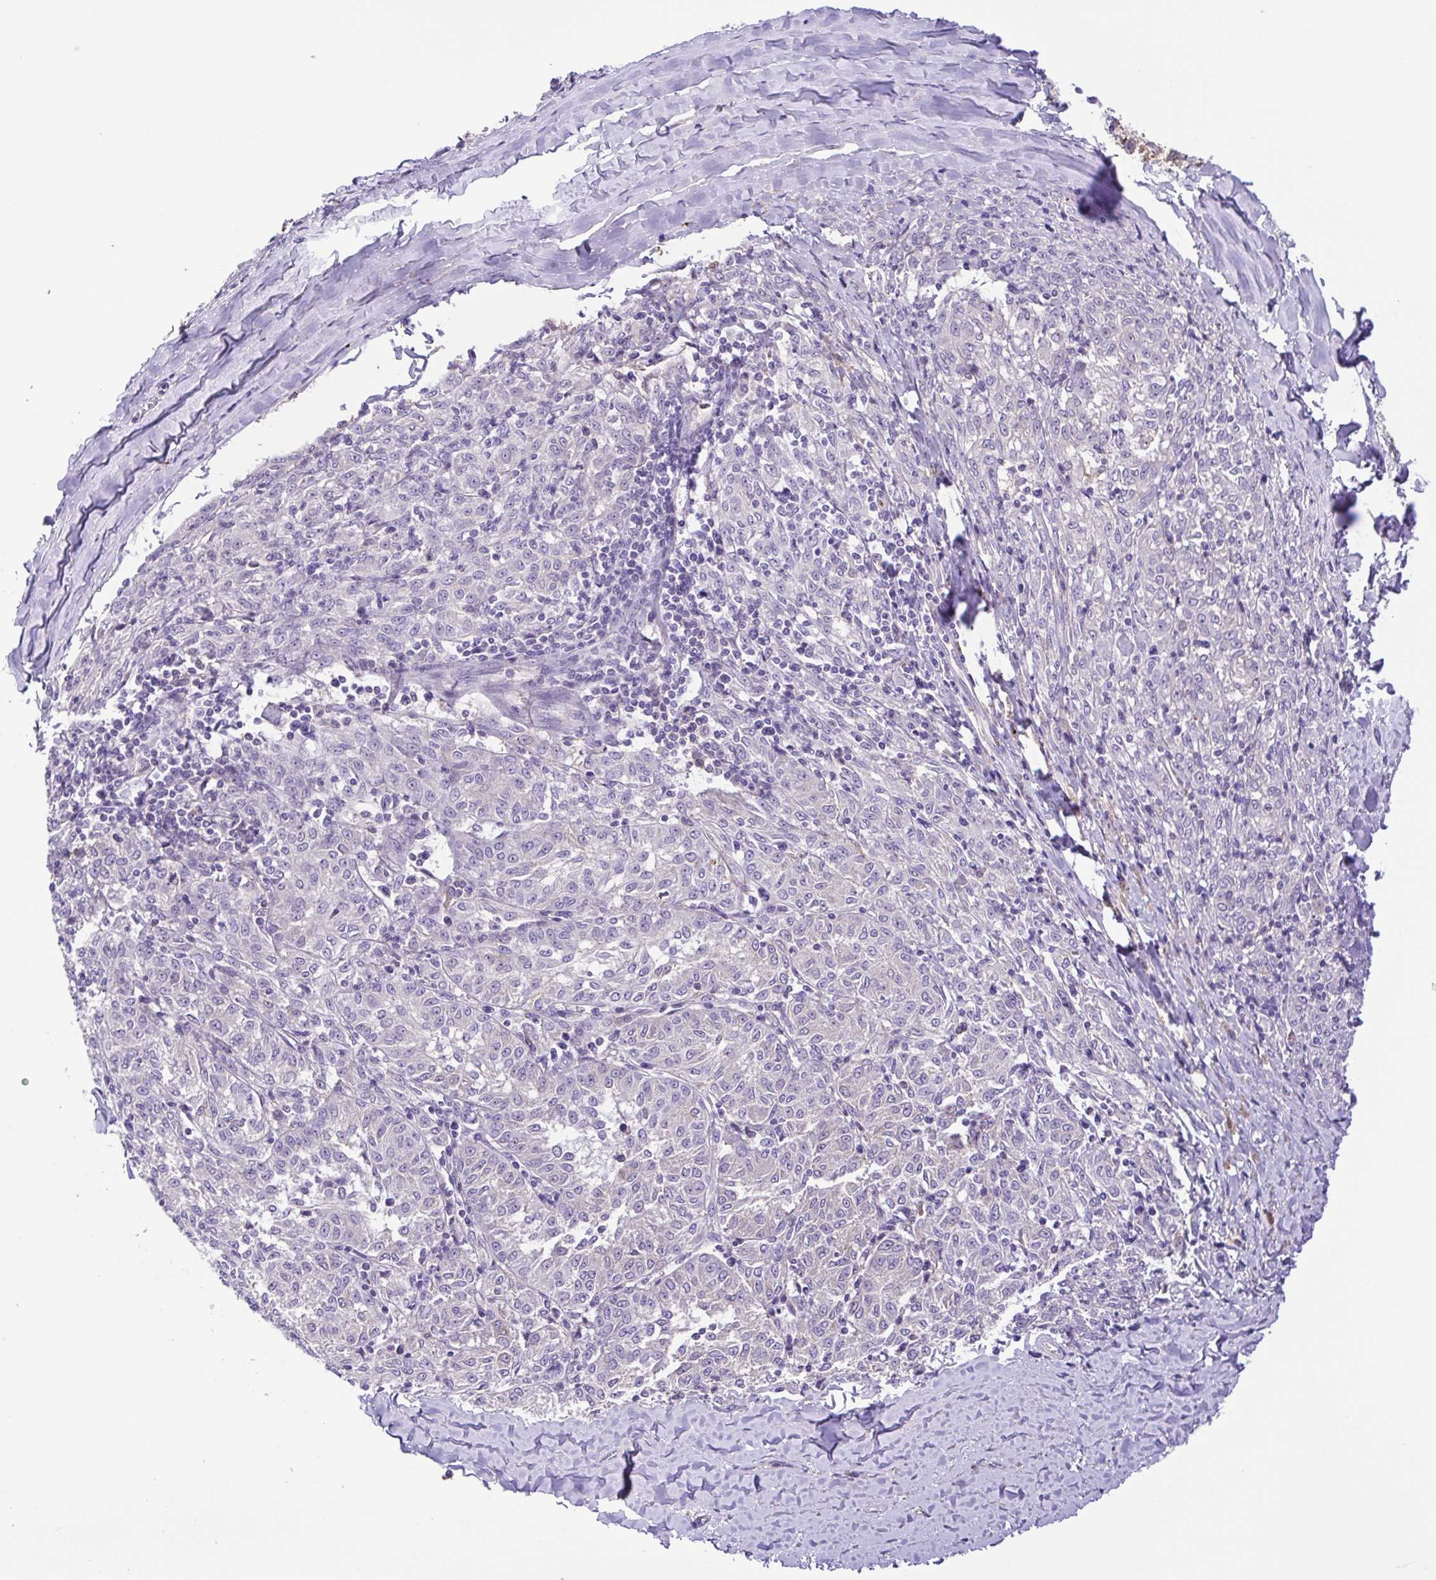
{"staining": {"intensity": "weak", "quantity": "25%-75%", "location": "cytoplasmic/membranous"}, "tissue": "melanoma", "cell_type": "Tumor cells", "image_type": "cancer", "snomed": [{"axis": "morphology", "description": "Malignant melanoma, NOS"}, {"axis": "topography", "description": "Skin"}], "caption": "Immunohistochemistry (IHC) of malignant melanoma reveals low levels of weak cytoplasmic/membranous positivity in about 25%-75% of tumor cells.", "gene": "IGFL1", "patient": {"sex": "female", "age": 72}}